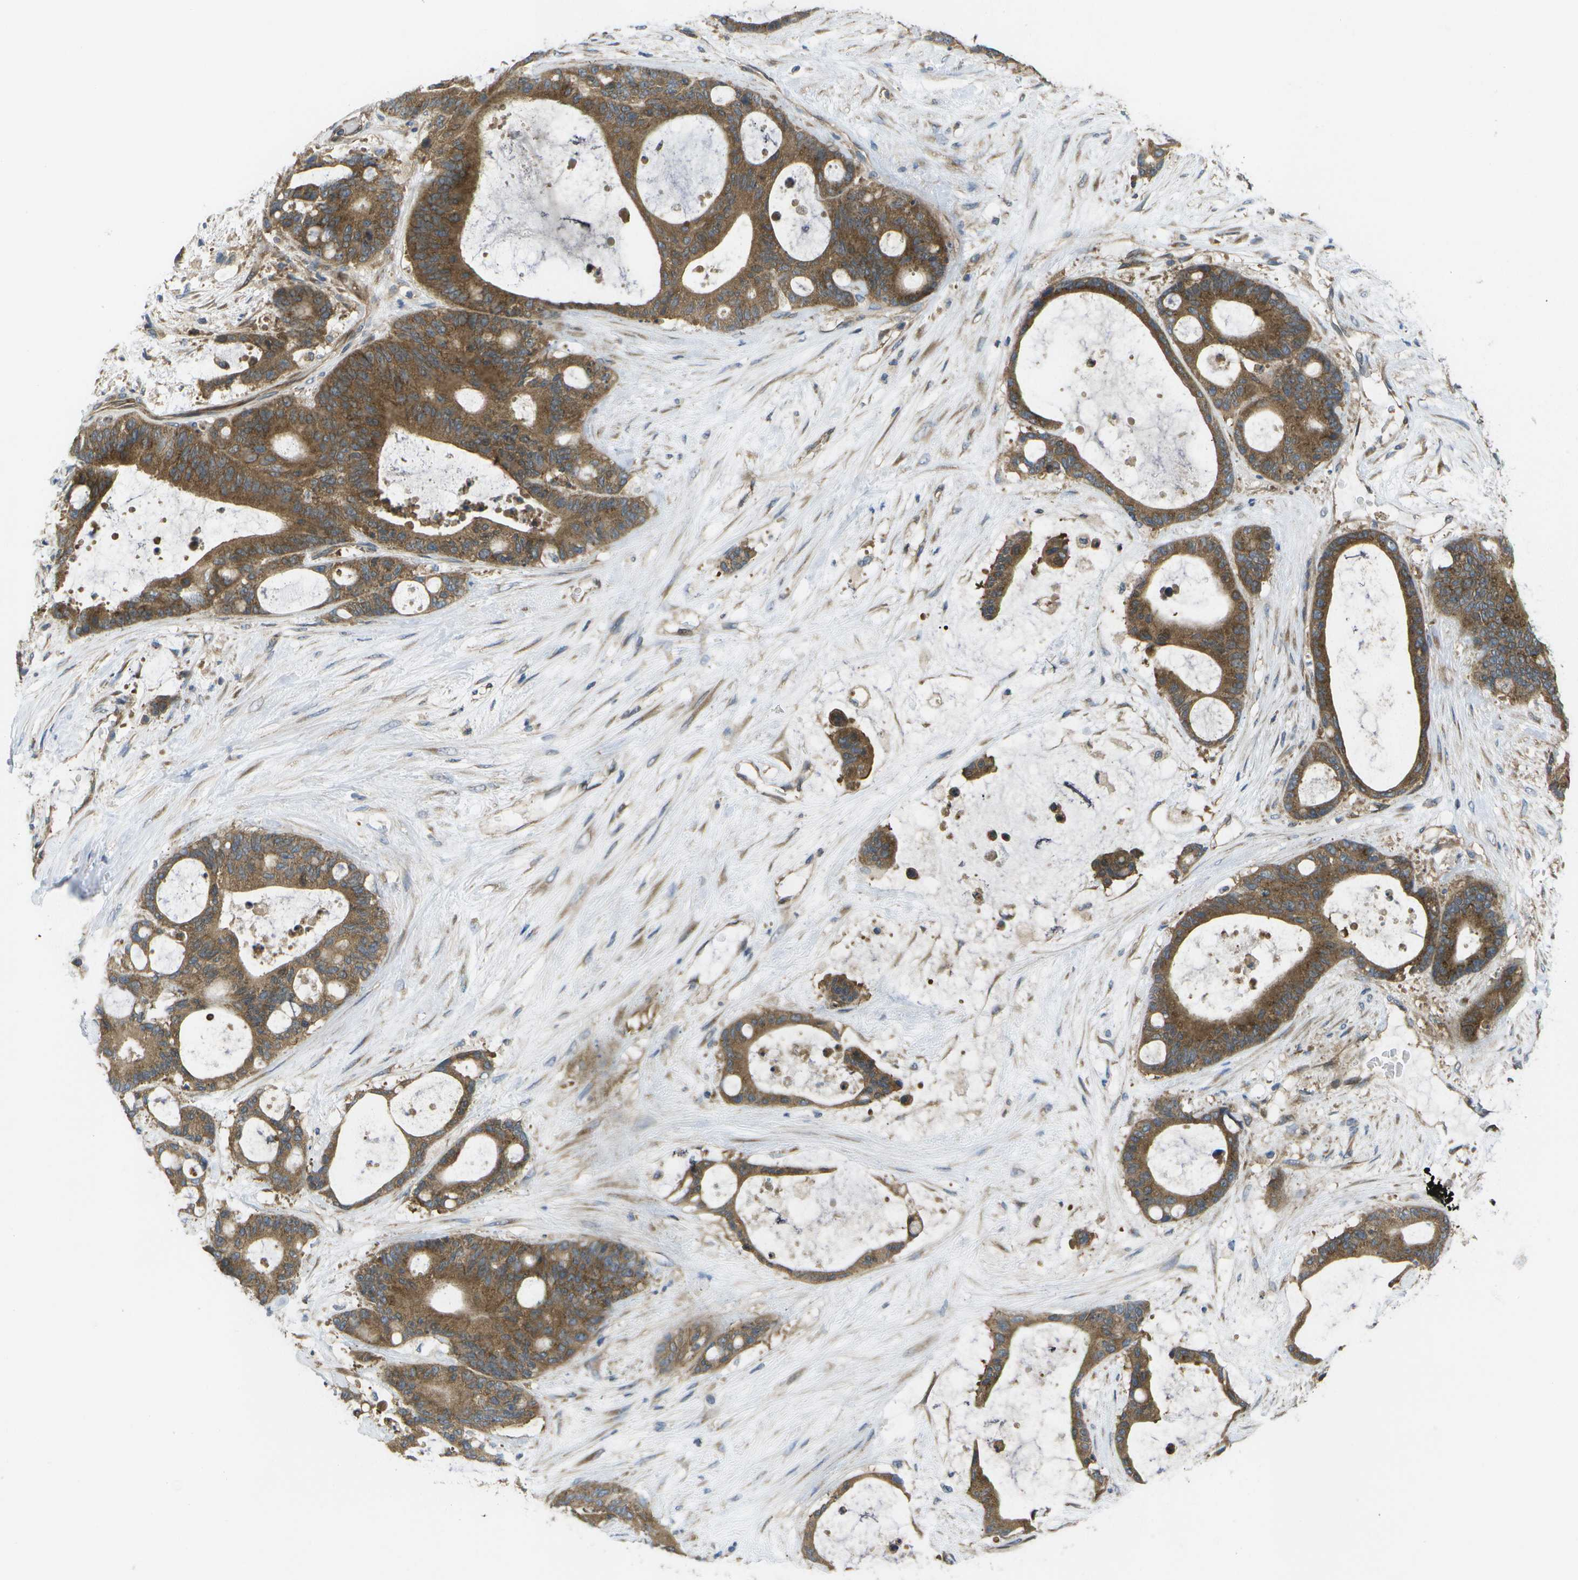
{"staining": {"intensity": "strong", "quantity": ">75%", "location": "cytoplasmic/membranous"}, "tissue": "liver cancer", "cell_type": "Tumor cells", "image_type": "cancer", "snomed": [{"axis": "morphology", "description": "Cholangiocarcinoma"}, {"axis": "topography", "description": "Liver"}], "caption": "Approximately >75% of tumor cells in liver cancer (cholangiocarcinoma) reveal strong cytoplasmic/membranous protein positivity as visualized by brown immunohistochemical staining.", "gene": "DPM3", "patient": {"sex": "female", "age": 73}}